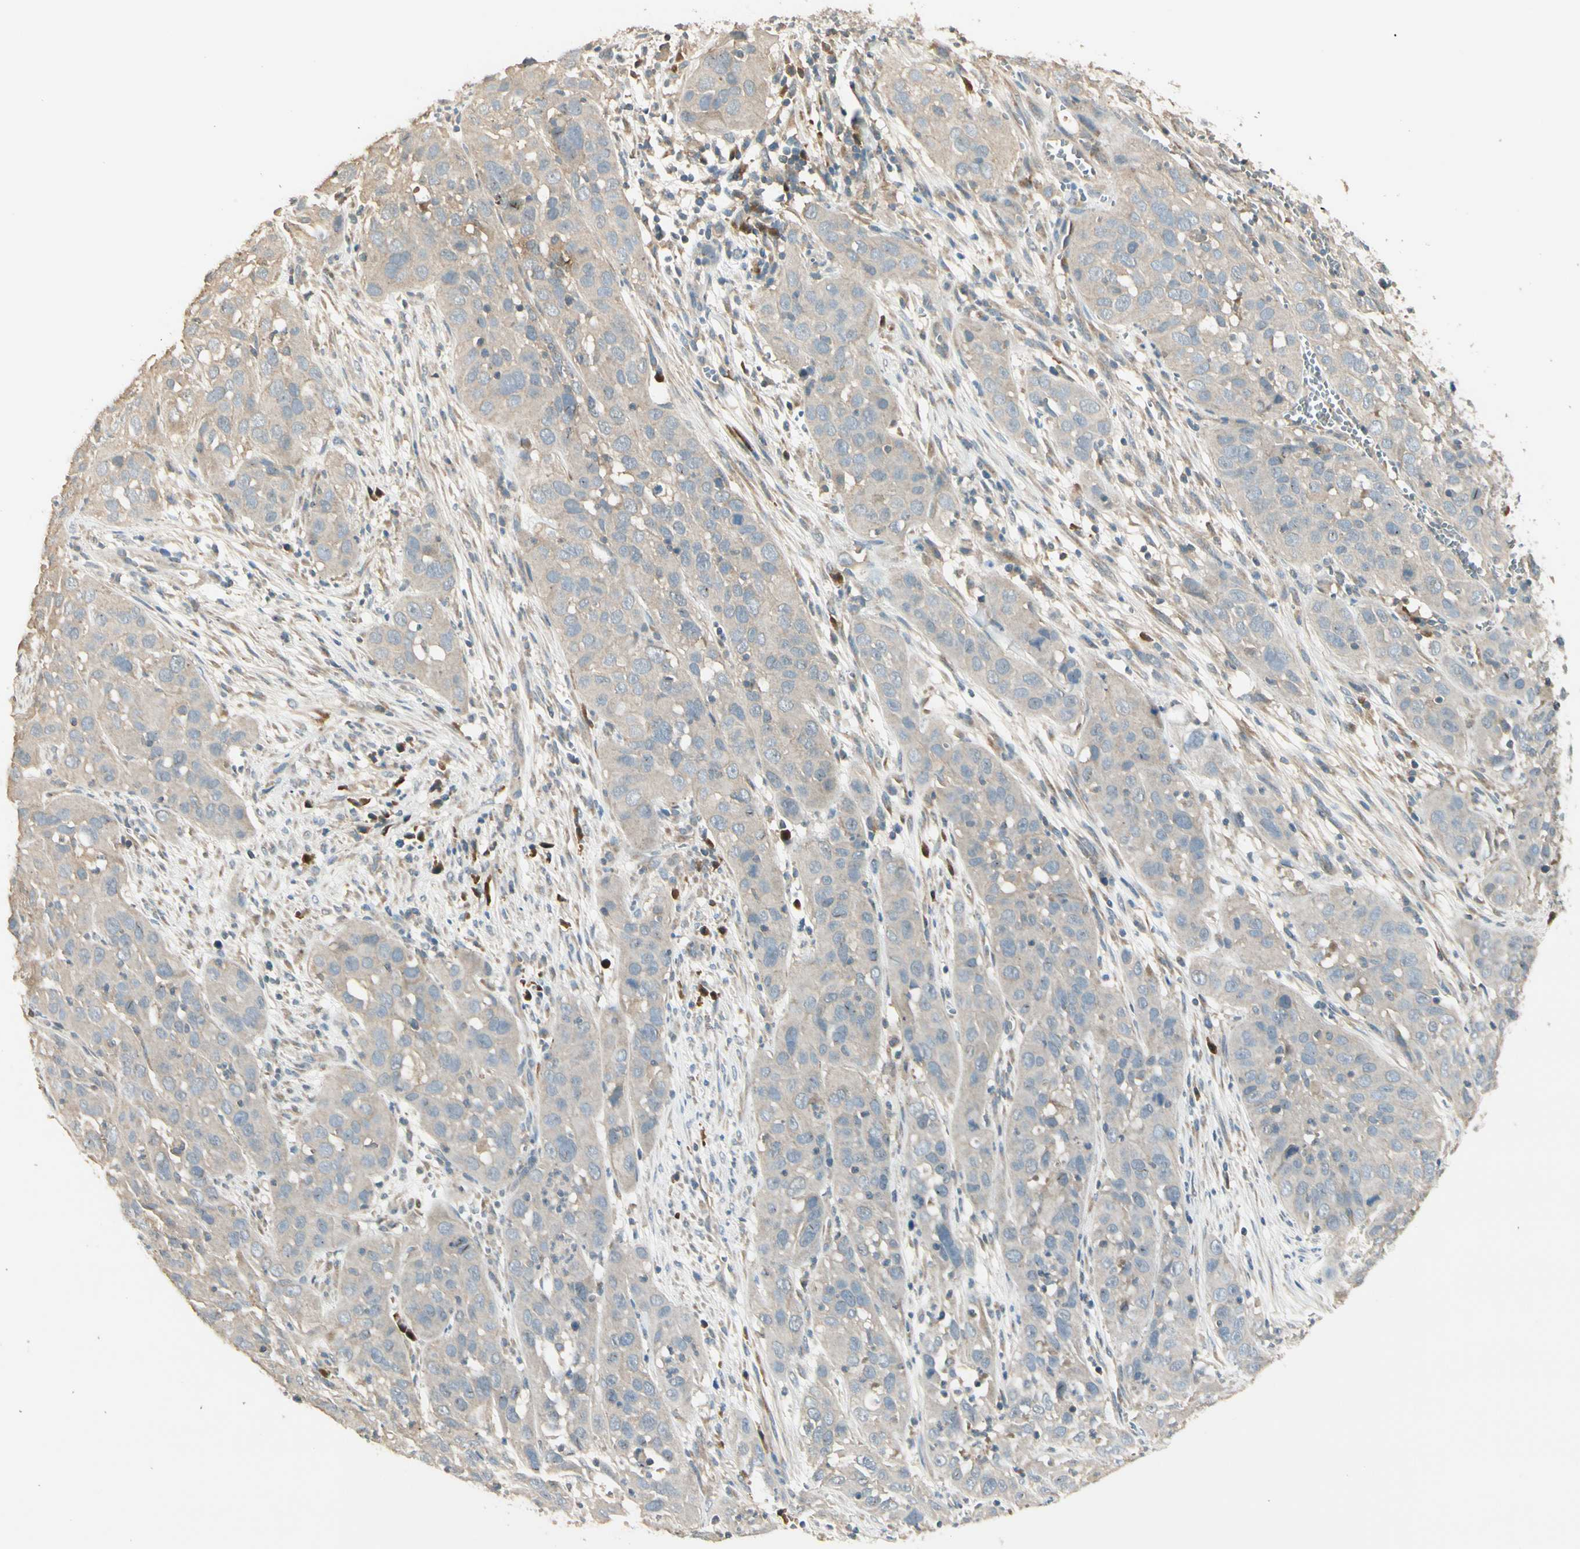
{"staining": {"intensity": "weak", "quantity": "25%-75%", "location": "cytoplasmic/membranous"}, "tissue": "cervical cancer", "cell_type": "Tumor cells", "image_type": "cancer", "snomed": [{"axis": "morphology", "description": "Squamous cell carcinoma, NOS"}, {"axis": "topography", "description": "Cervix"}], "caption": "Squamous cell carcinoma (cervical) stained for a protein (brown) demonstrates weak cytoplasmic/membranous positive expression in approximately 25%-75% of tumor cells.", "gene": "PLXNA1", "patient": {"sex": "female", "age": 32}}